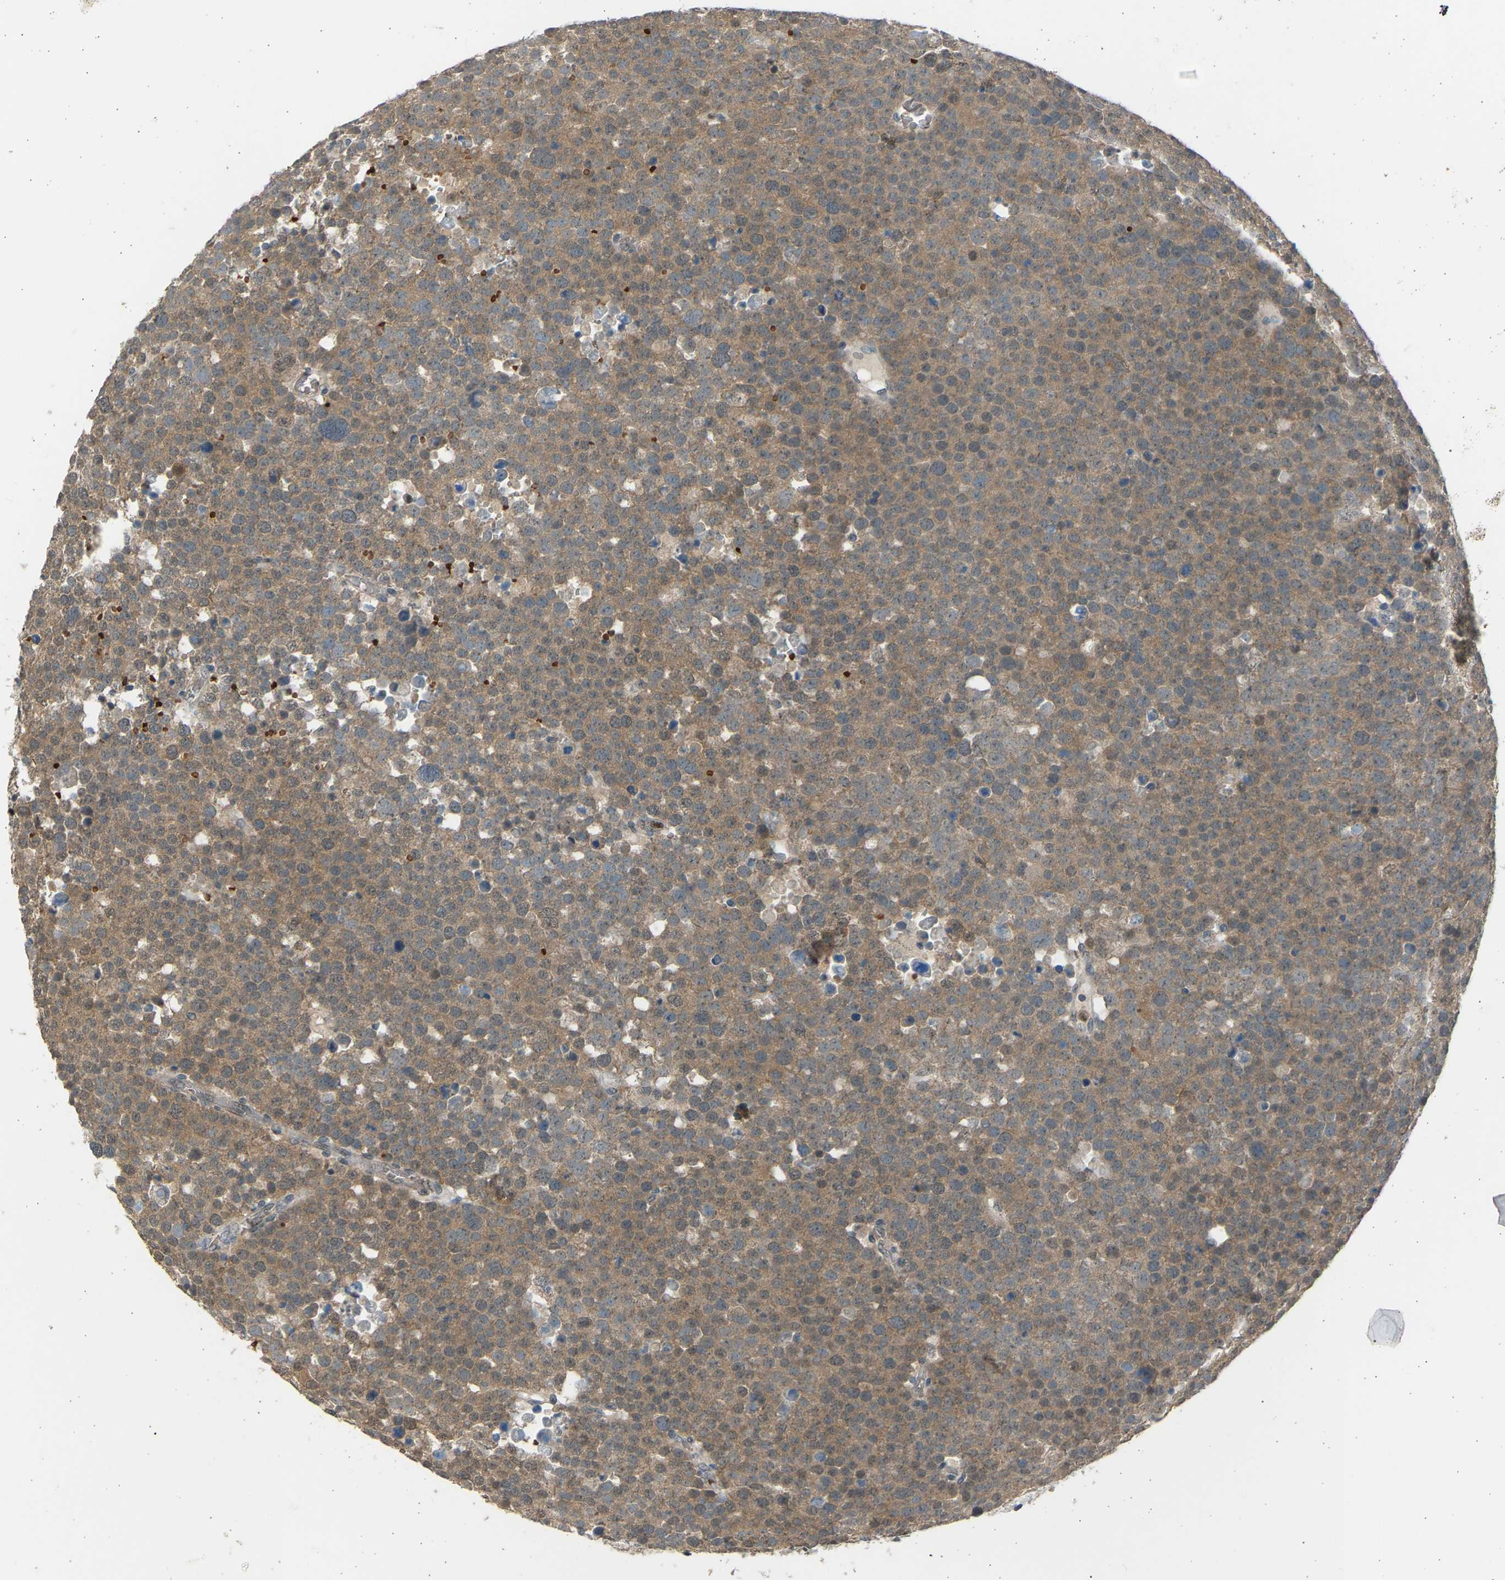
{"staining": {"intensity": "weak", "quantity": ">75%", "location": "cytoplasmic/membranous,nuclear"}, "tissue": "testis cancer", "cell_type": "Tumor cells", "image_type": "cancer", "snomed": [{"axis": "morphology", "description": "Seminoma, NOS"}, {"axis": "topography", "description": "Testis"}], "caption": "Immunohistochemistry (IHC) staining of testis cancer (seminoma), which displays low levels of weak cytoplasmic/membranous and nuclear positivity in about >75% of tumor cells indicating weak cytoplasmic/membranous and nuclear protein staining. The staining was performed using DAB (3,3'-diaminobenzidine) (brown) for protein detection and nuclei were counterstained in hematoxylin (blue).", "gene": "BIRC2", "patient": {"sex": "male", "age": 71}}